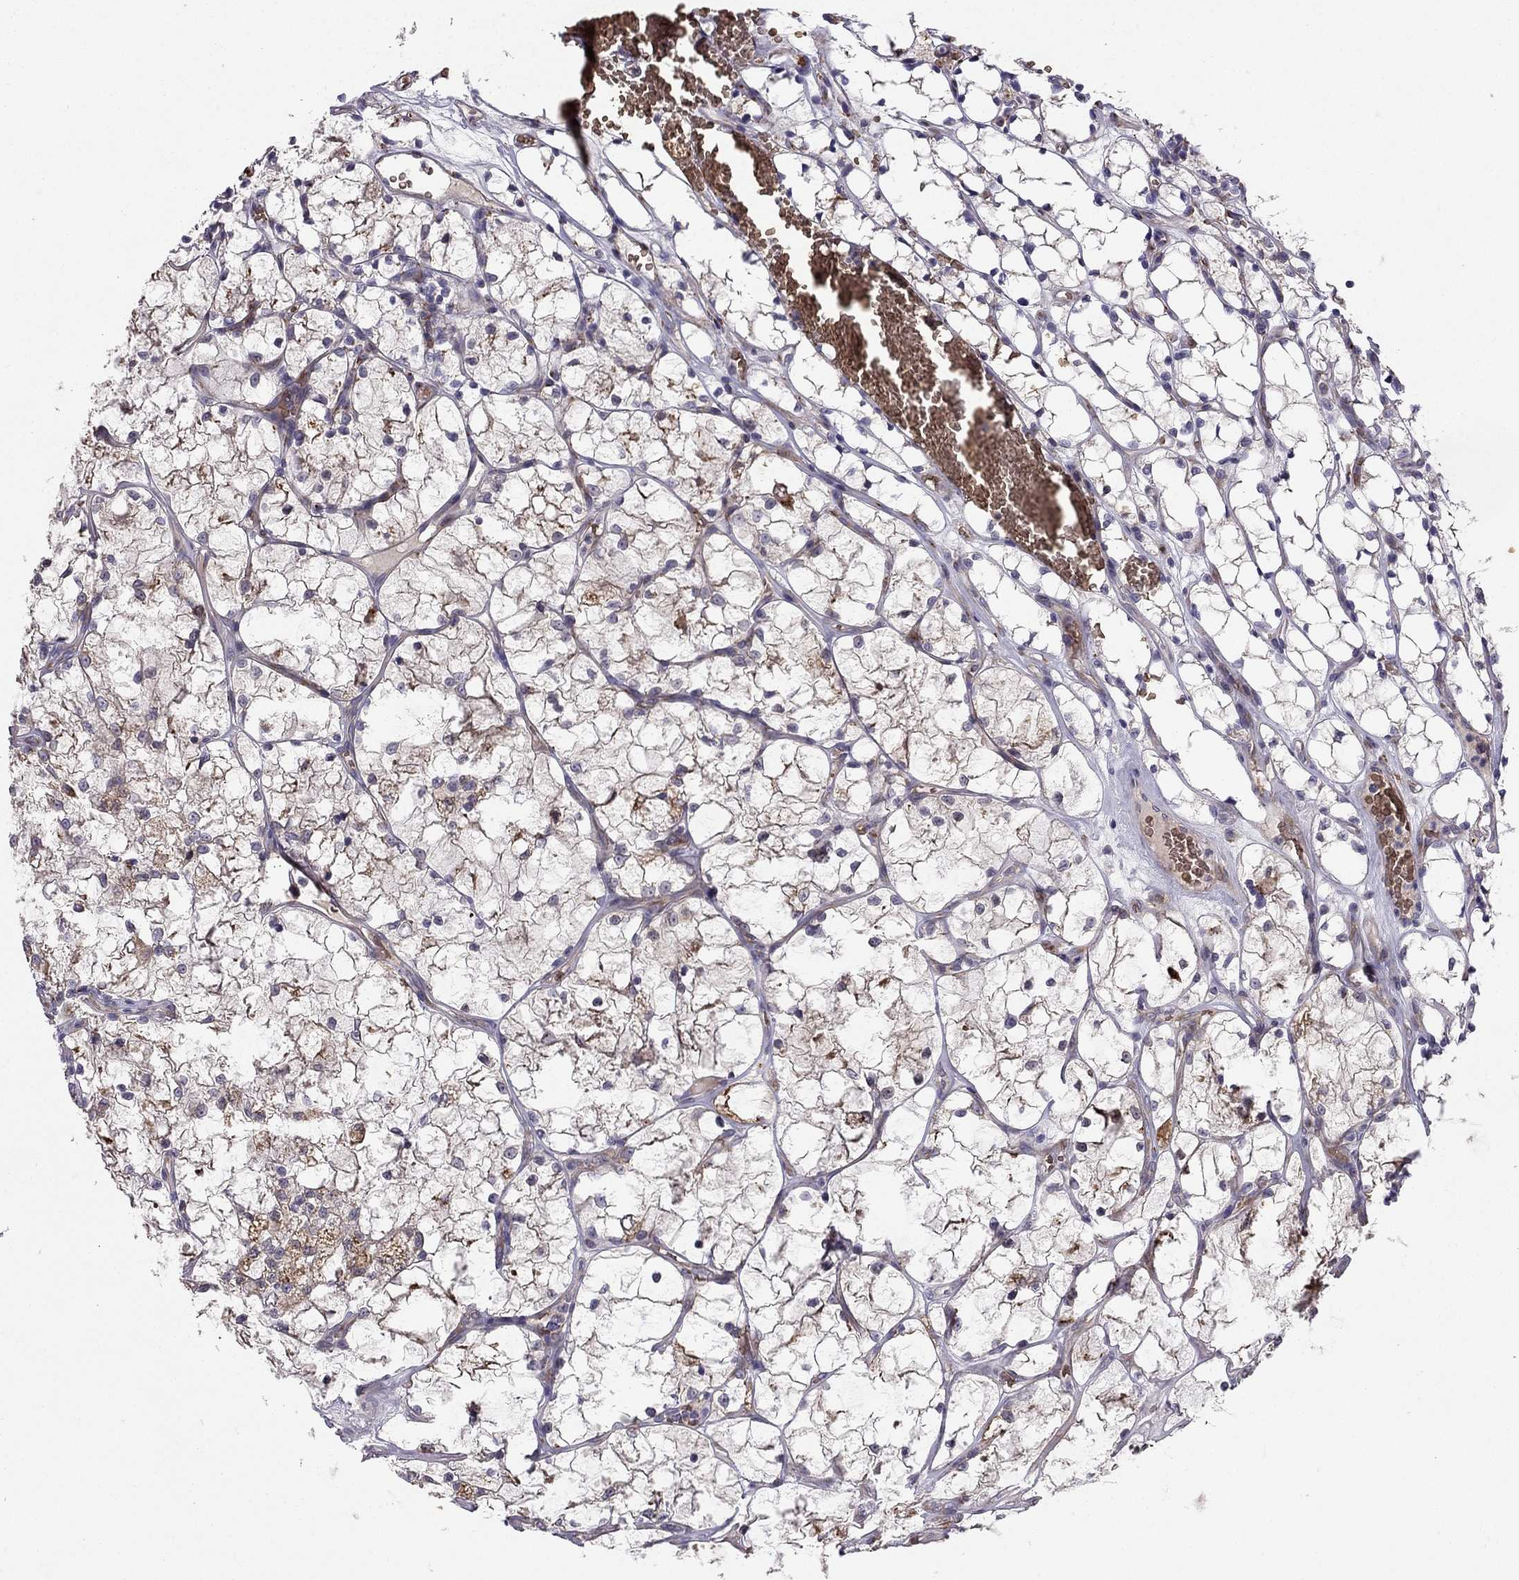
{"staining": {"intensity": "negative", "quantity": "none", "location": "none"}, "tissue": "renal cancer", "cell_type": "Tumor cells", "image_type": "cancer", "snomed": [{"axis": "morphology", "description": "Adenocarcinoma, NOS"}, {"axis": "topography", "description": "Kidney"}], "caption": "A histopathology image of human renal cancer is negative for staining in tumor cells.", "gene": "B4GALT7", "patient": {"sex": "female", "age": 69}}